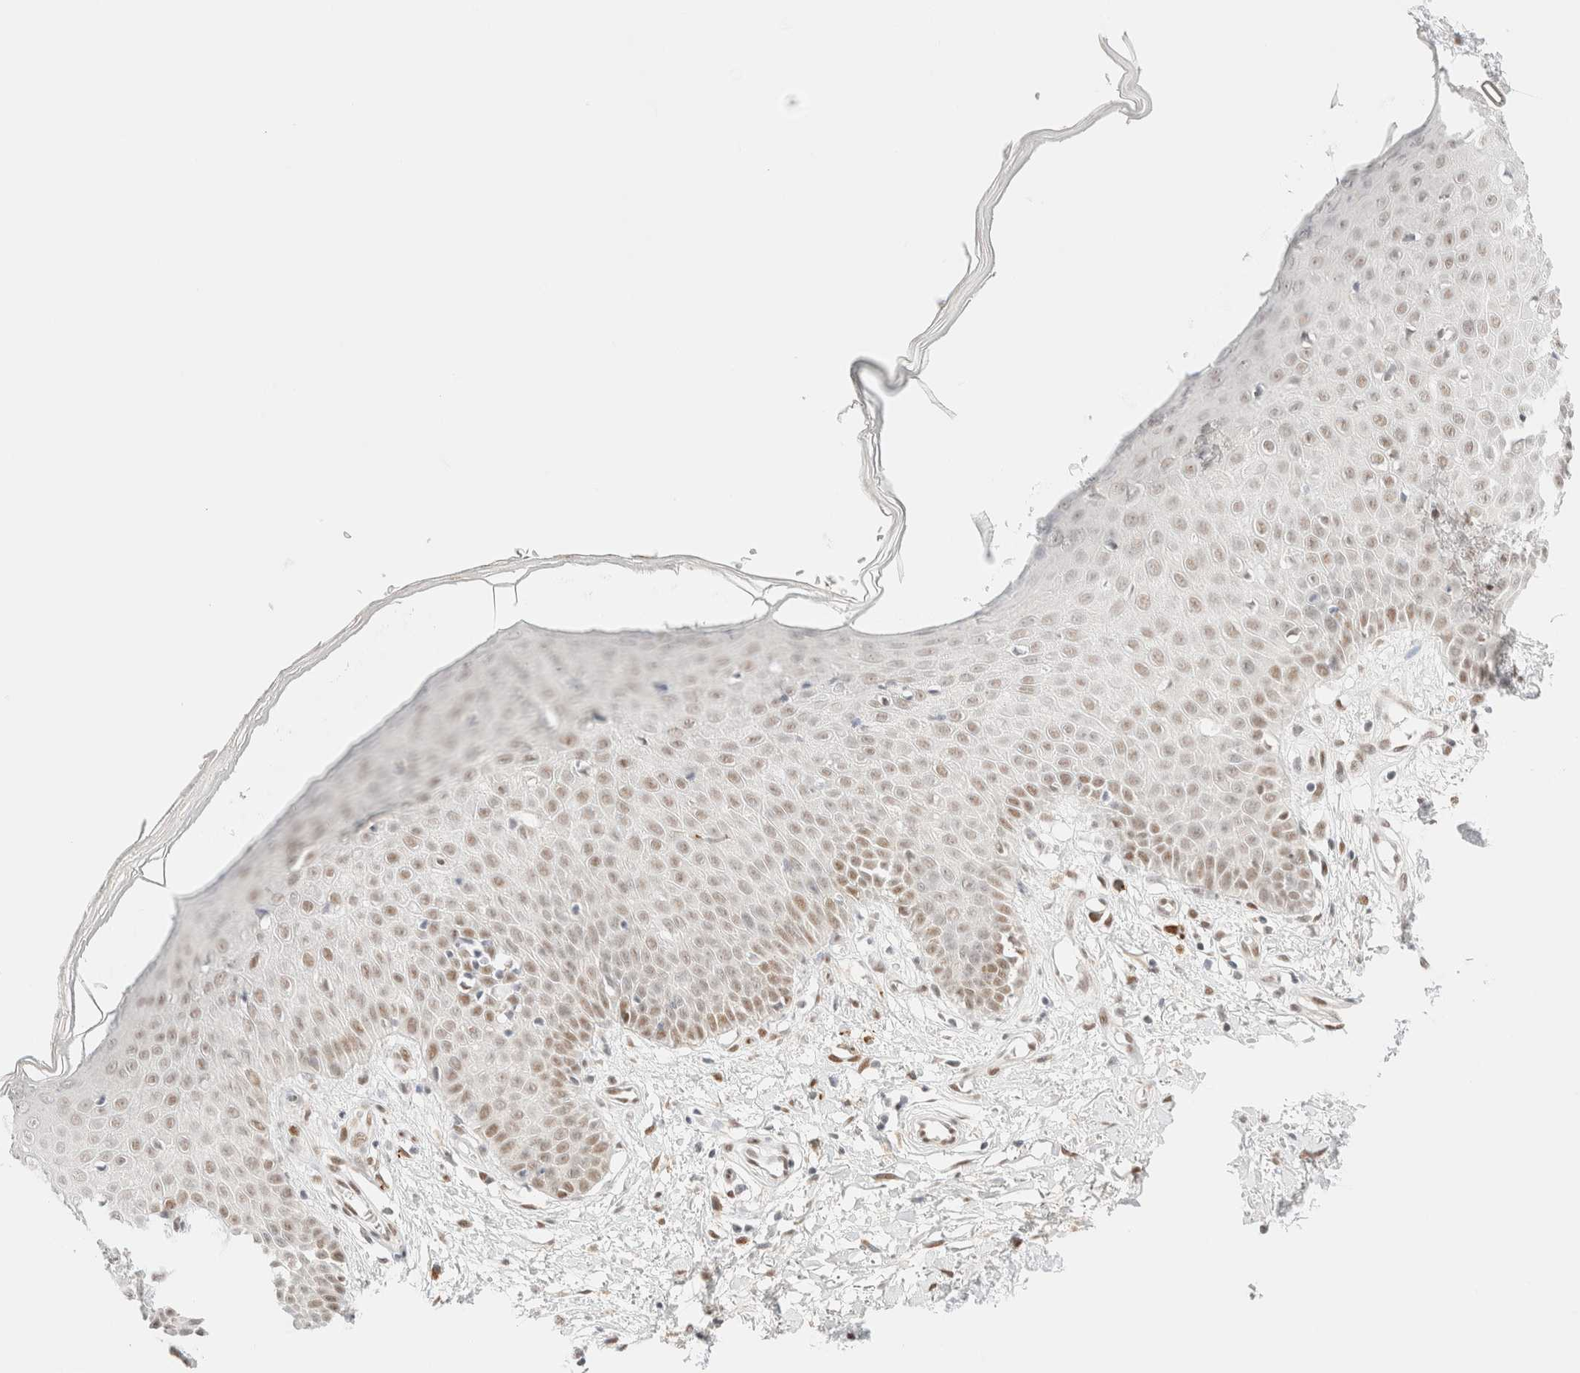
{"staining": {"intensity": "moderate", "quantity": ">75%", "location": "nuclear"}, "tissue": "skin", "cell_type": "Fibroblasts", "image_type": "normal", "snomed": [{"axis": "morphology", "description": "Normal tissue, NOS"}, {"axis": "morphology", "description": "Inflammation, NOS"}, {"axis": "topography", "description": "Skin"}], "caption": "IHC staining of benign skin, which exhibits medium levels of moderate nuclear staining in approximately >75% of fibroblasts indicating moderate nuclear protein positivity. The staining was performed using DAB (3,3'-diaminobenzidine) (brown) for protein detection and nuclei were counterstained in hematoxylin (blue).", "gene": "CIC", "patient": {"sex": "female", "age": 44}}